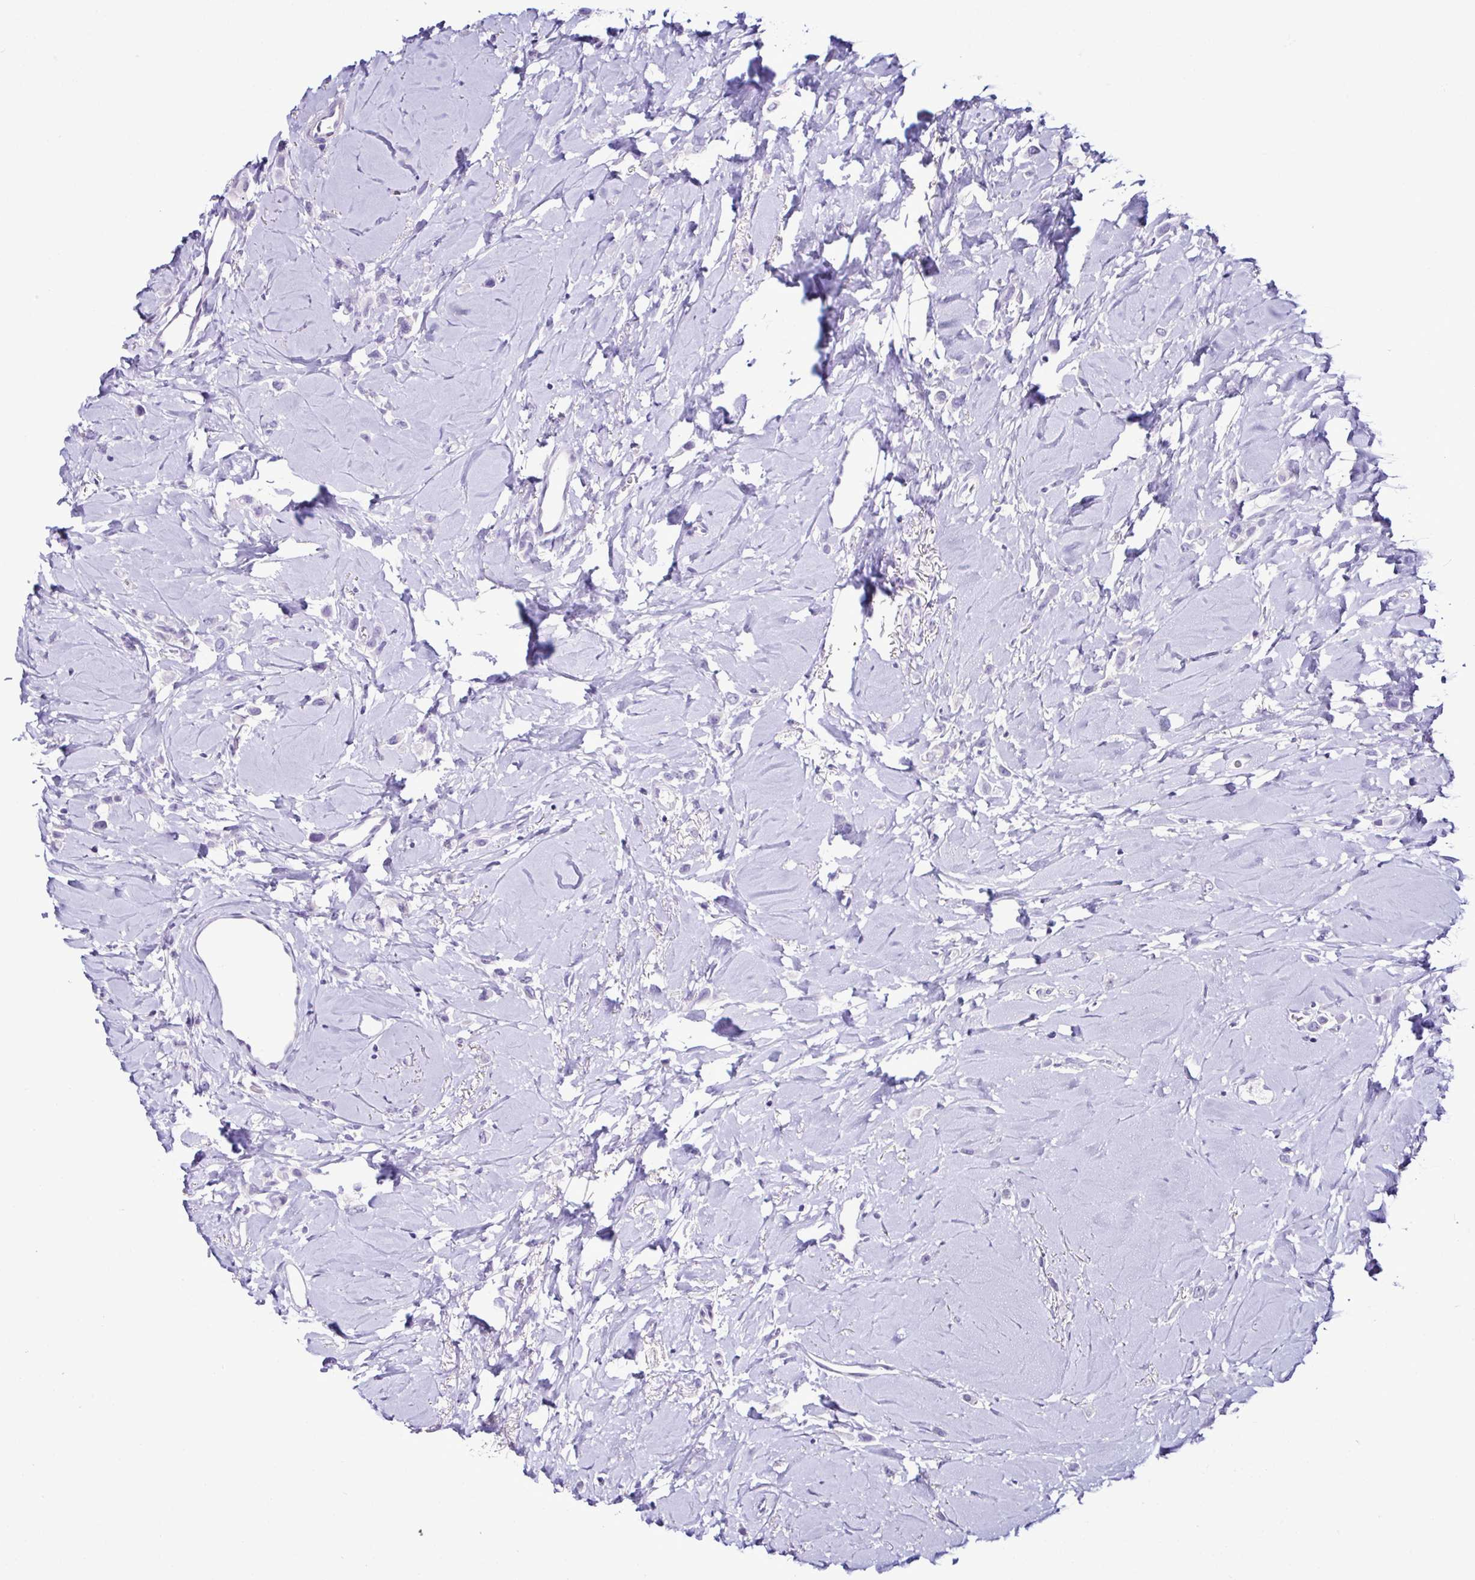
{"staining": {"intensity": "negative", "quantity": "none", "location": "none"}, "tissue": "breast cancer", "cell_type": "Tumor cells", "image_type": "cancer", "snomed": [{"axis": "morphology", "description": "Lobular carcinoma"}, {"axis": "topography", "description": "Breast"}], "caption": "Lobular carcinoma (breast) stained for a protein using immunohistochemistry shows no expression tumor cells.", "gene": "SRL", "patient": {"sex": "female", "age": 66}}